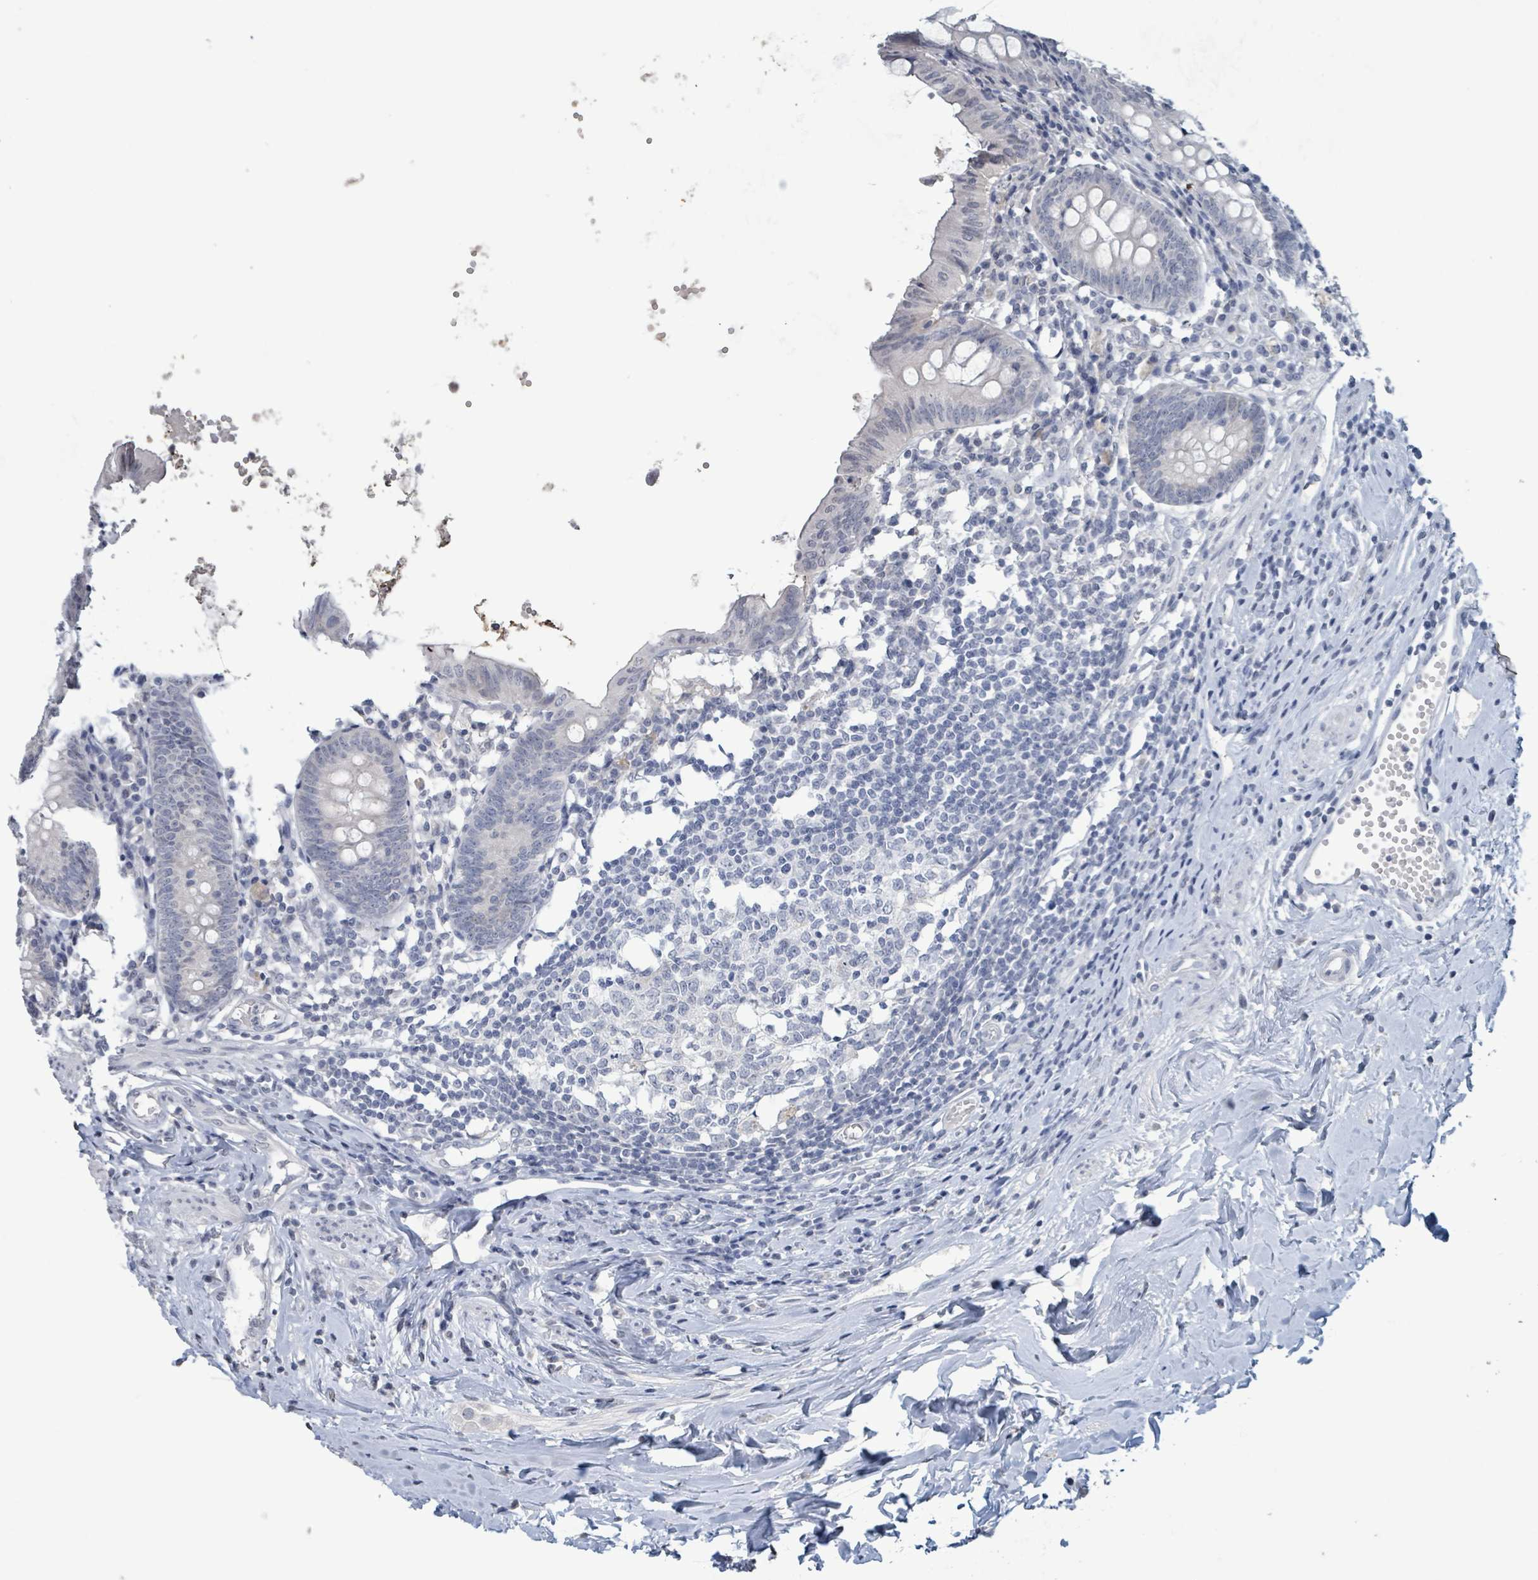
{"staining": {"intensity": "negative", "quantity": "none", "location": "none"}, "tissue": "appendix", "cell_type": "Glandular cells", "image_type": "normal", "snomed": [{"axis": "morphology", "description": "Normal tissue, NOS"}, {"axis": "topography", "description": "Appendix"}], "caption": "A high-resolution photomicrograph shows immunohistochemistry staining of normal appendix, which demonstrates no significant staining in glandular cells.", "gene": "CA9", "patient": {"sex": "female", "age": 54}}